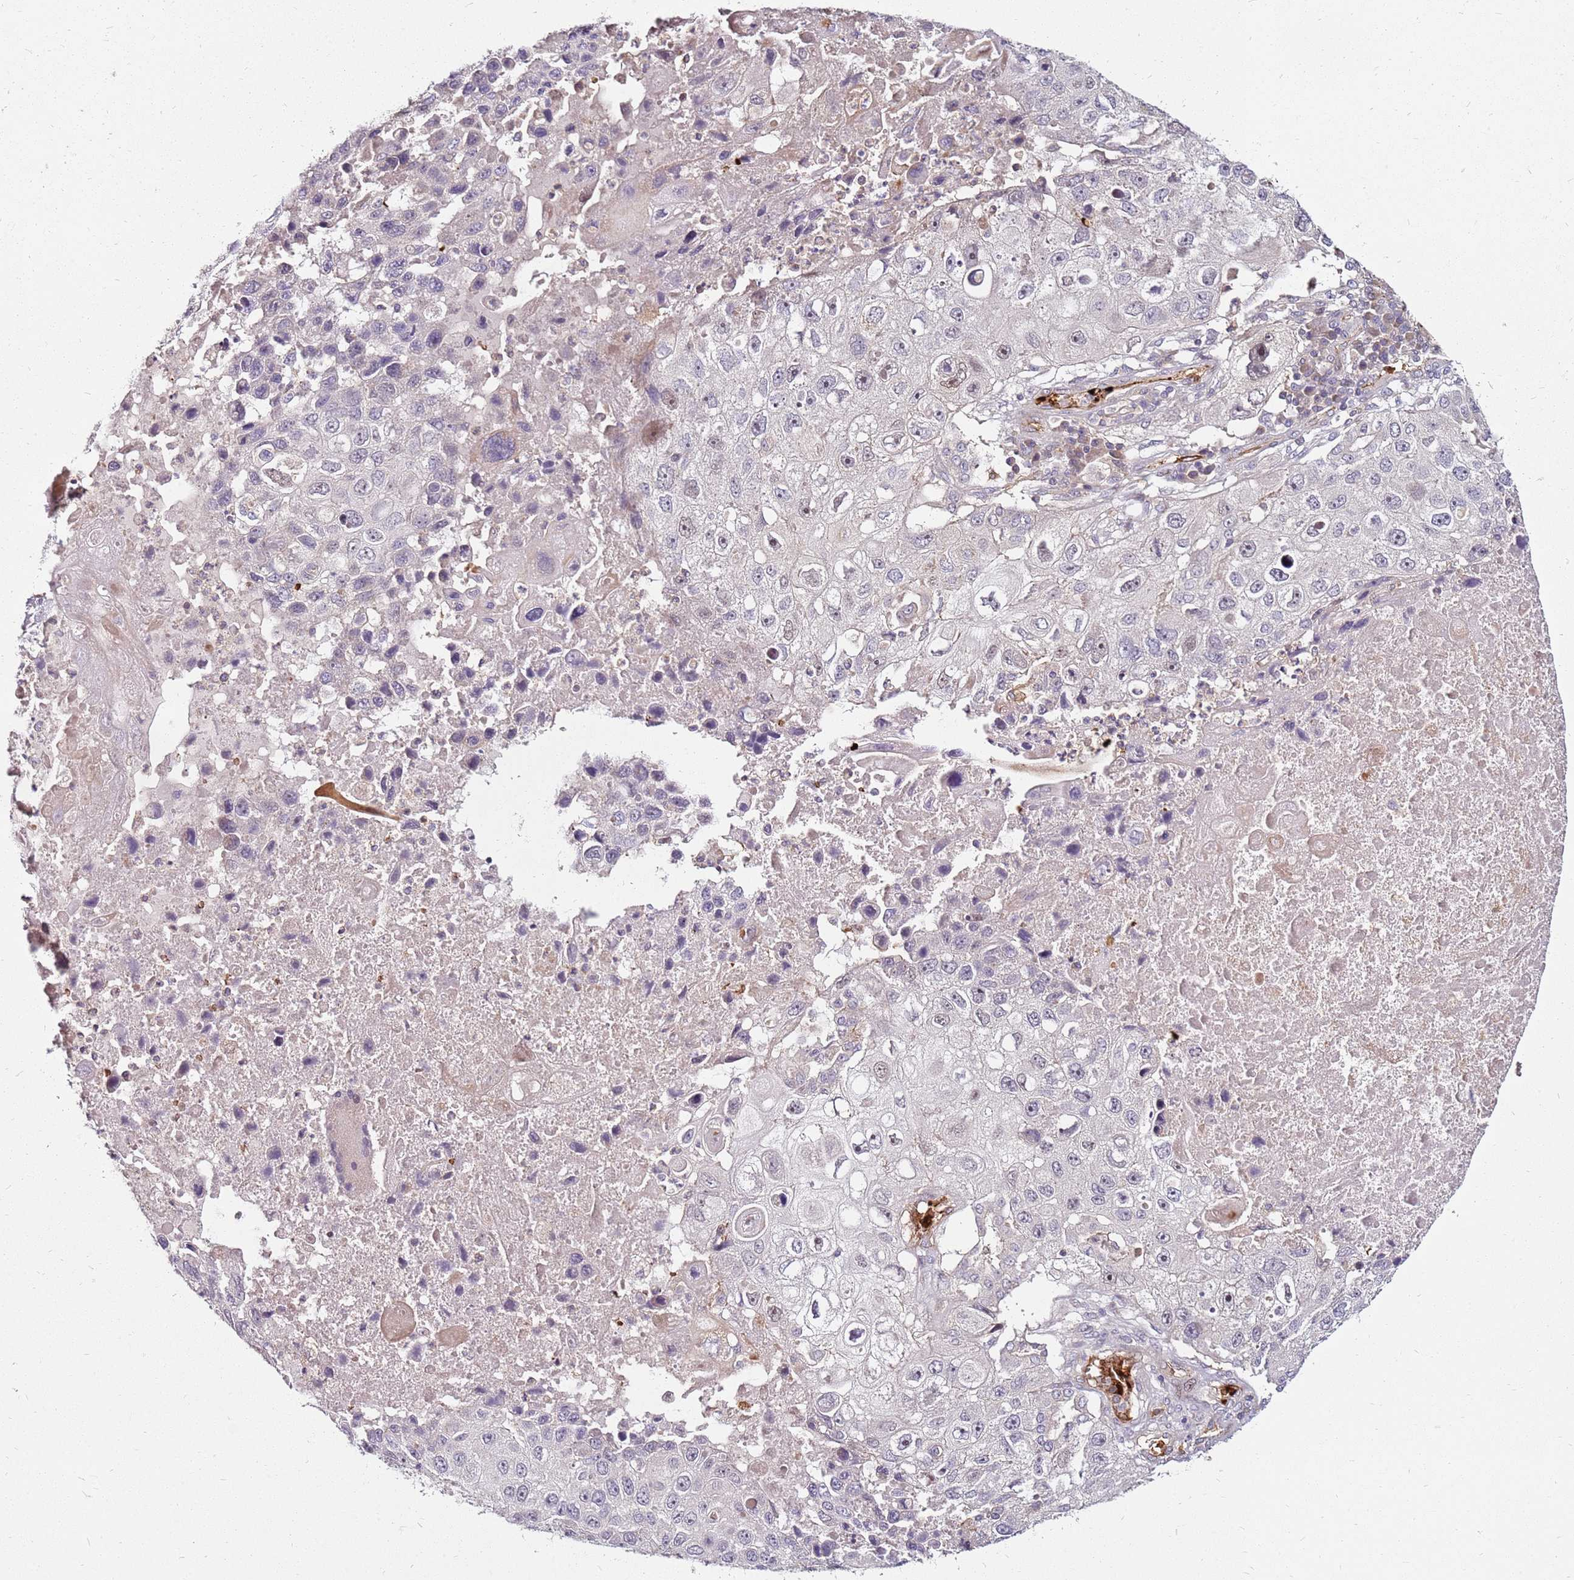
{"staining": {"intensity": "negative", "quantity": "none", "location": "none"}, "tissue": "lung cancer", "cell_type": "Tumor cells", "image_type": "cancer", "snomed": [{"axis": "morphology", "description": "Squamous cell carcinoma, NOS"}, {"axis": "topography", "description": "Lung"}], "caption": "This photomicrograph is of squamous cell carcinoma (lung) stained with immunohistochemistry (IHC) to label a protein in brown with the nuclei are counter-stained blue. There is no expression in tumor cells.", "gene": "RNF11", "patient": {"sex": "male", "age": 61}}